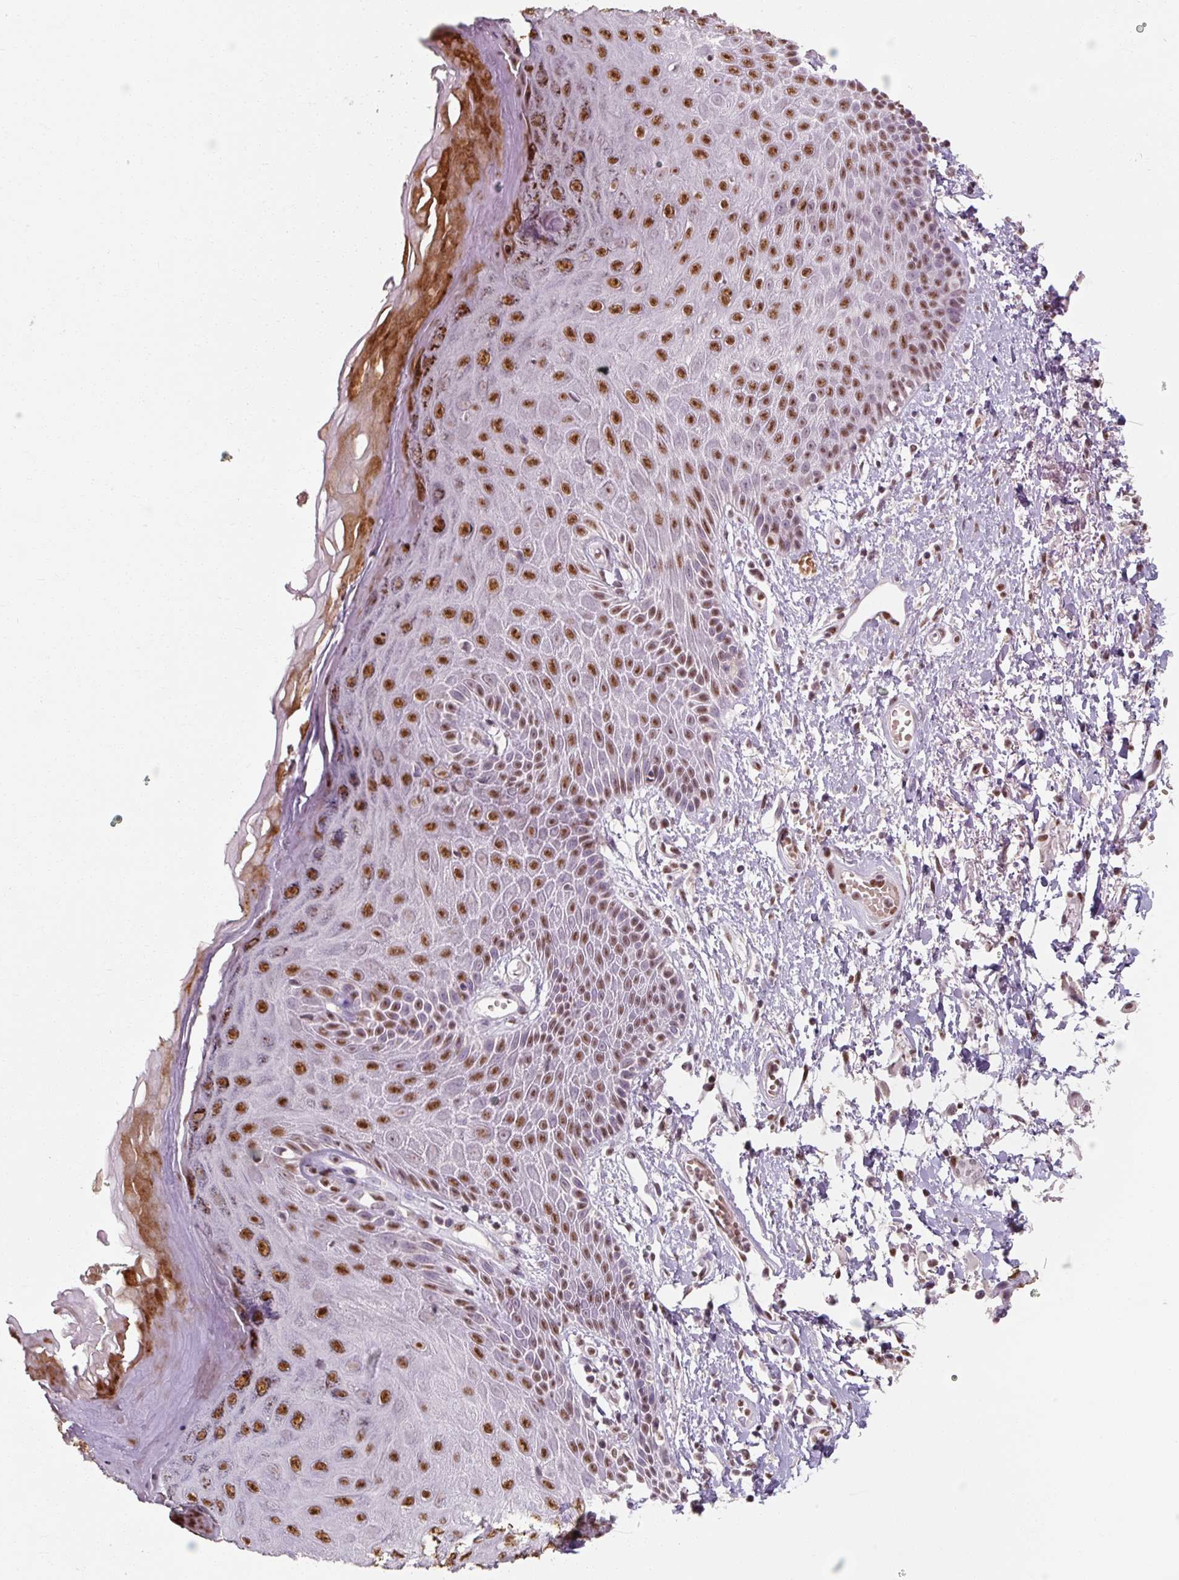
{"staining": {"intensity": "moderate", "quantity": ">75%", "location": "nuclear"}, "tissue": "skin", "cell_type": "Epidermal cells", "image_type": "normal", "snomed": [{"axis": "morphology", "description": "Normal tissue, NOS"}, {"axis": "topography", "description": "Anal"}, {"axis": "topography", "description": "Peripheral nerve tissue"}], "caption": "High-magnification brightfield microscopy of benign skin stained with DAB (3,3'-diaminobenzidine) (brown) and counterstained with hematoxylin (blue). epidermal cells exhibit moderate nuclear staining is seen in approximately>75% of cells.", "gene": "ENSG00000291316", "patient": {"sex": "male", "age": 78}}